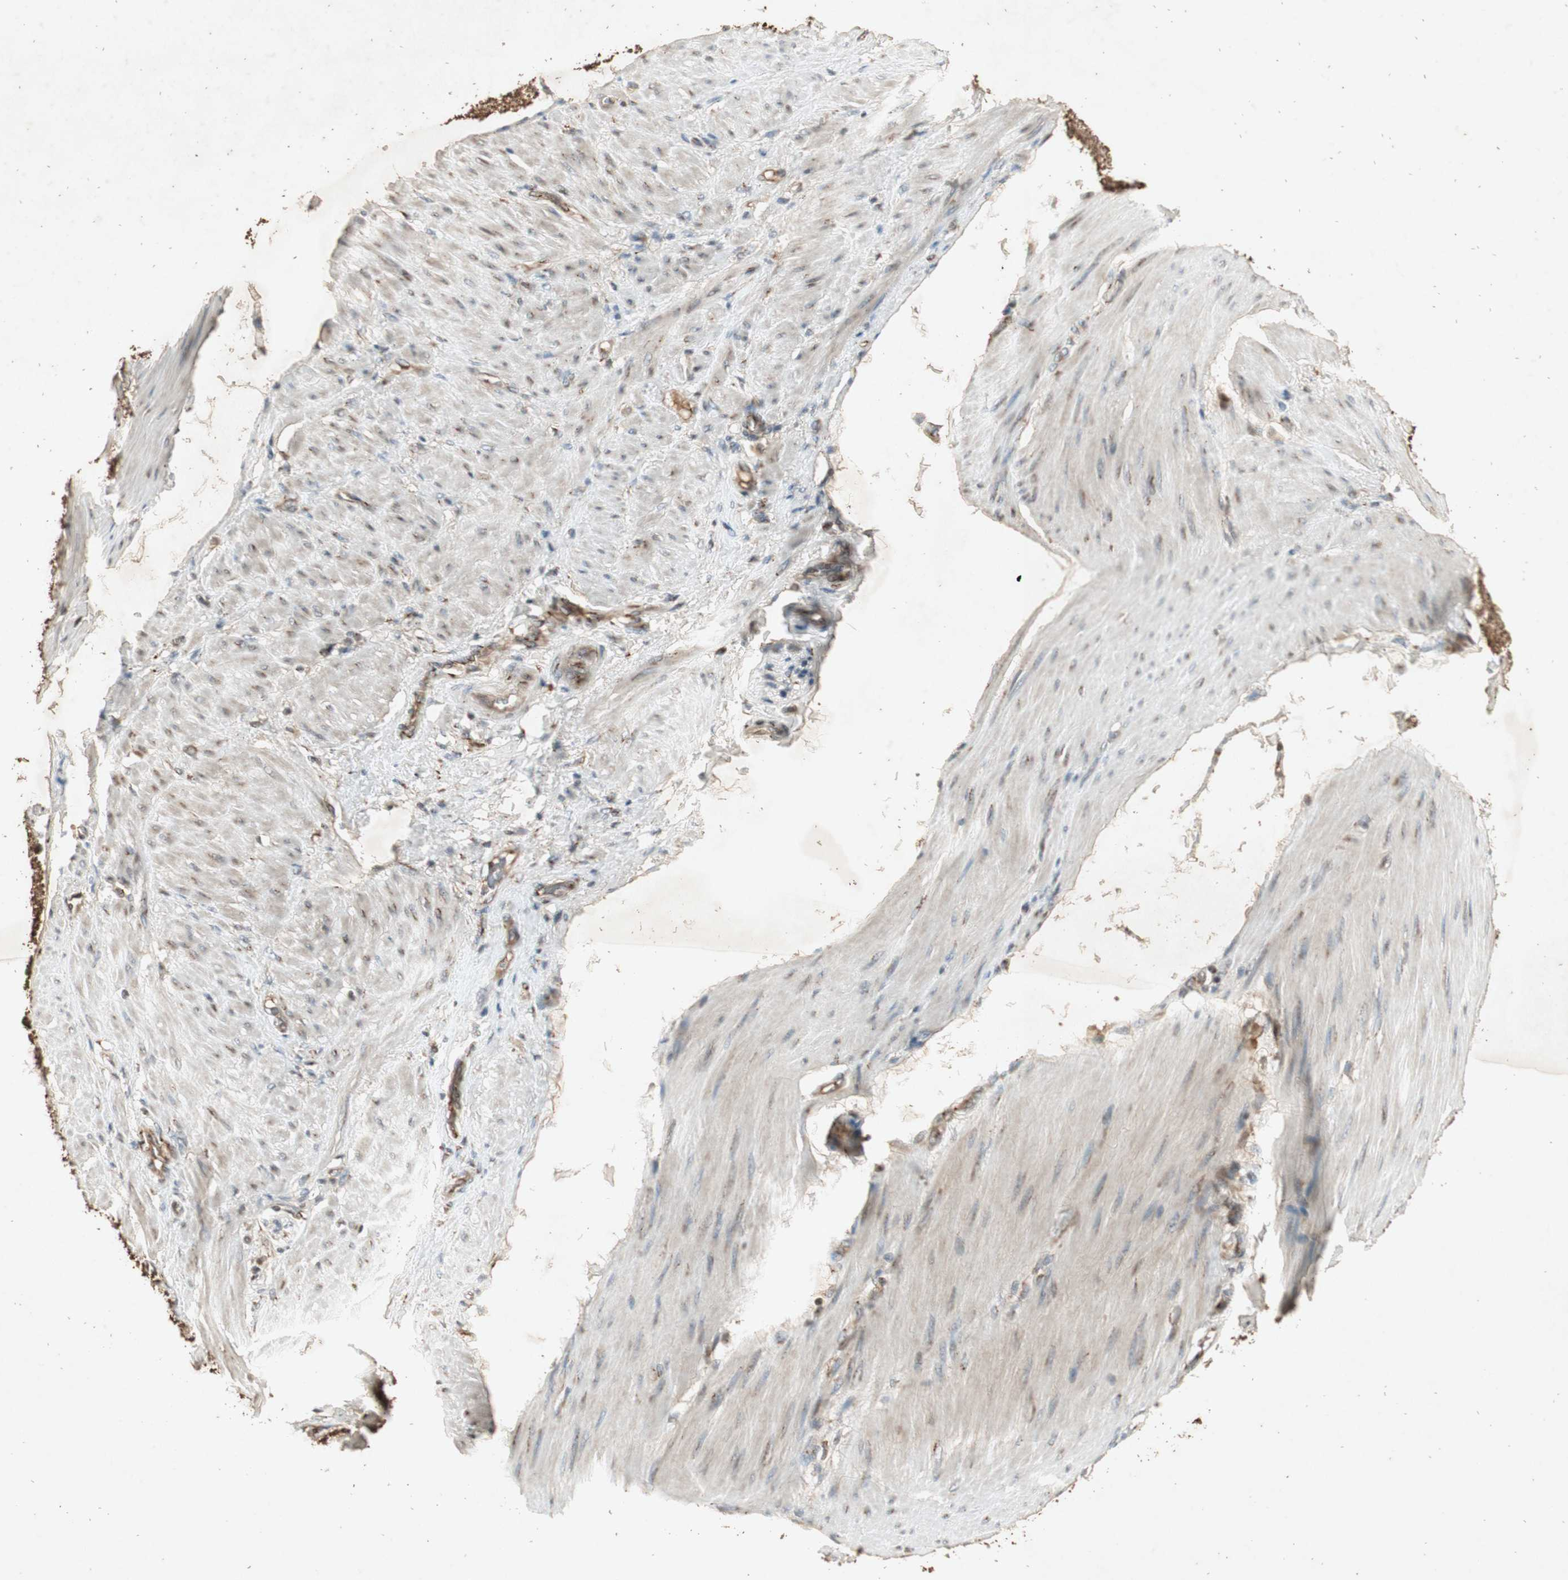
{"staining": {"intensity": "weak", "quantity": ">75%", "location": "cytoplasmic/membranous"}, "tissue": "stomach cancer", "cell_type": "Tumor cells", "image_type": "cancer", "snomed": [{"axis": "morphology", "description": "Adenocarcinoma, NOS"}, {"axis": "topography", "description": "Stomach"}], "caption": "Tumor cells demonstrate weak cytoplasmic/membranous expression in approximately >75% of cells in stomach cancer (adenocarcinoma). (IHC, brightfield microscopy, high magnification).", "gene": "NEO1", "patient": {"sex": "male", "age": 82}}